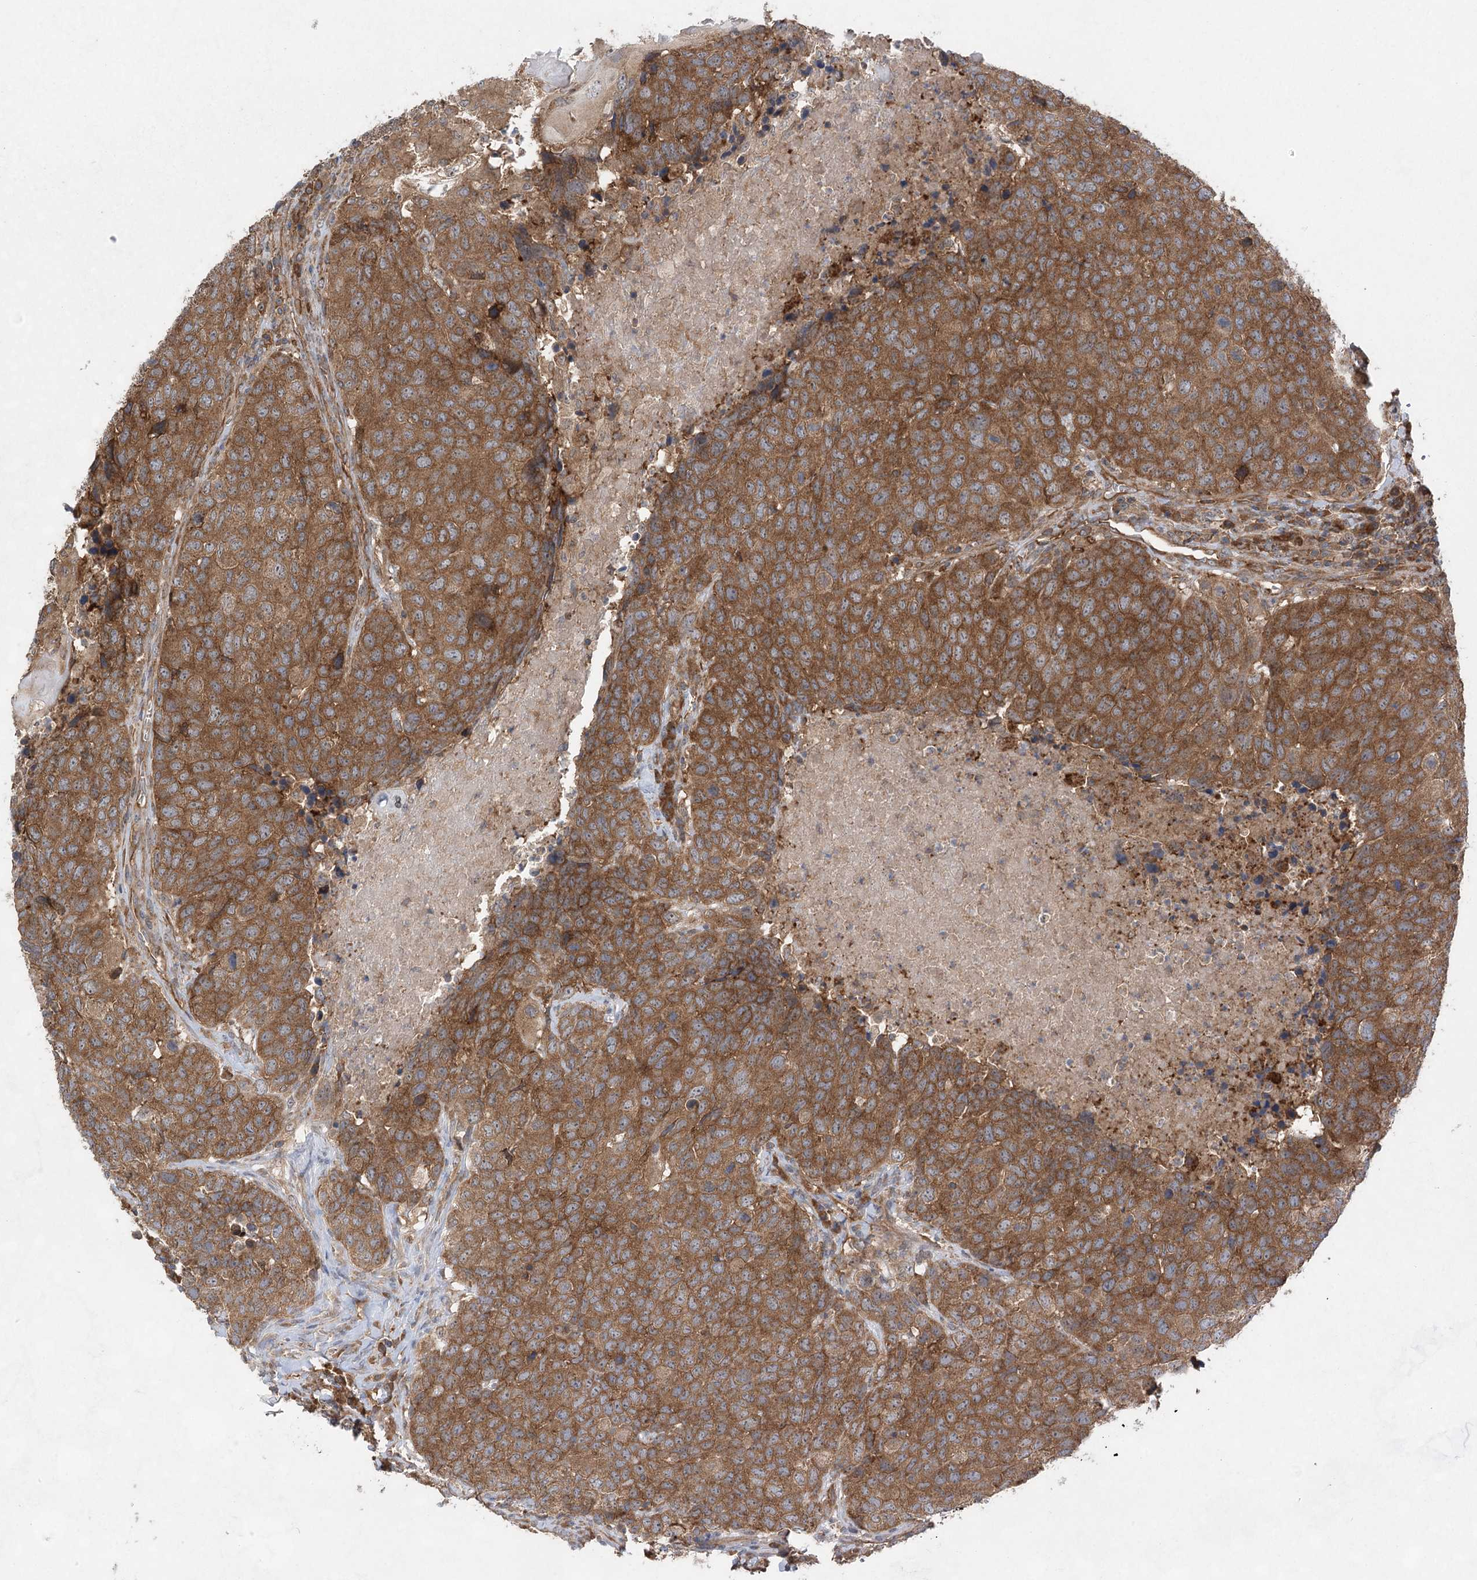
{"staining": {"intensity": "moderate", "quantity": ">75%", "location": "cytoplasmic/membranous"}, "tissue": "head and neck cancer", "cell_type": "Tumor cells", "image_type": "cancer", "snomed": [{"axis": "morphology", "description": "Squamous cell carcinoma, NOS"}, {"axis": "topography", "description": "Head-Neck"}], "caption": "IHC image of neoplastic tissue: human head and neck squamous cell carcinoma stained using immunohistochemistry (IHC) reveals medium levels of moderate protein expression localized specifically in the cytoplasmic/membranous of tumor cells, appearing as a cytoplasmic/membranous brown color.", "gene": "EIF3A", "patient": {"sex": "male", "age": 66}}